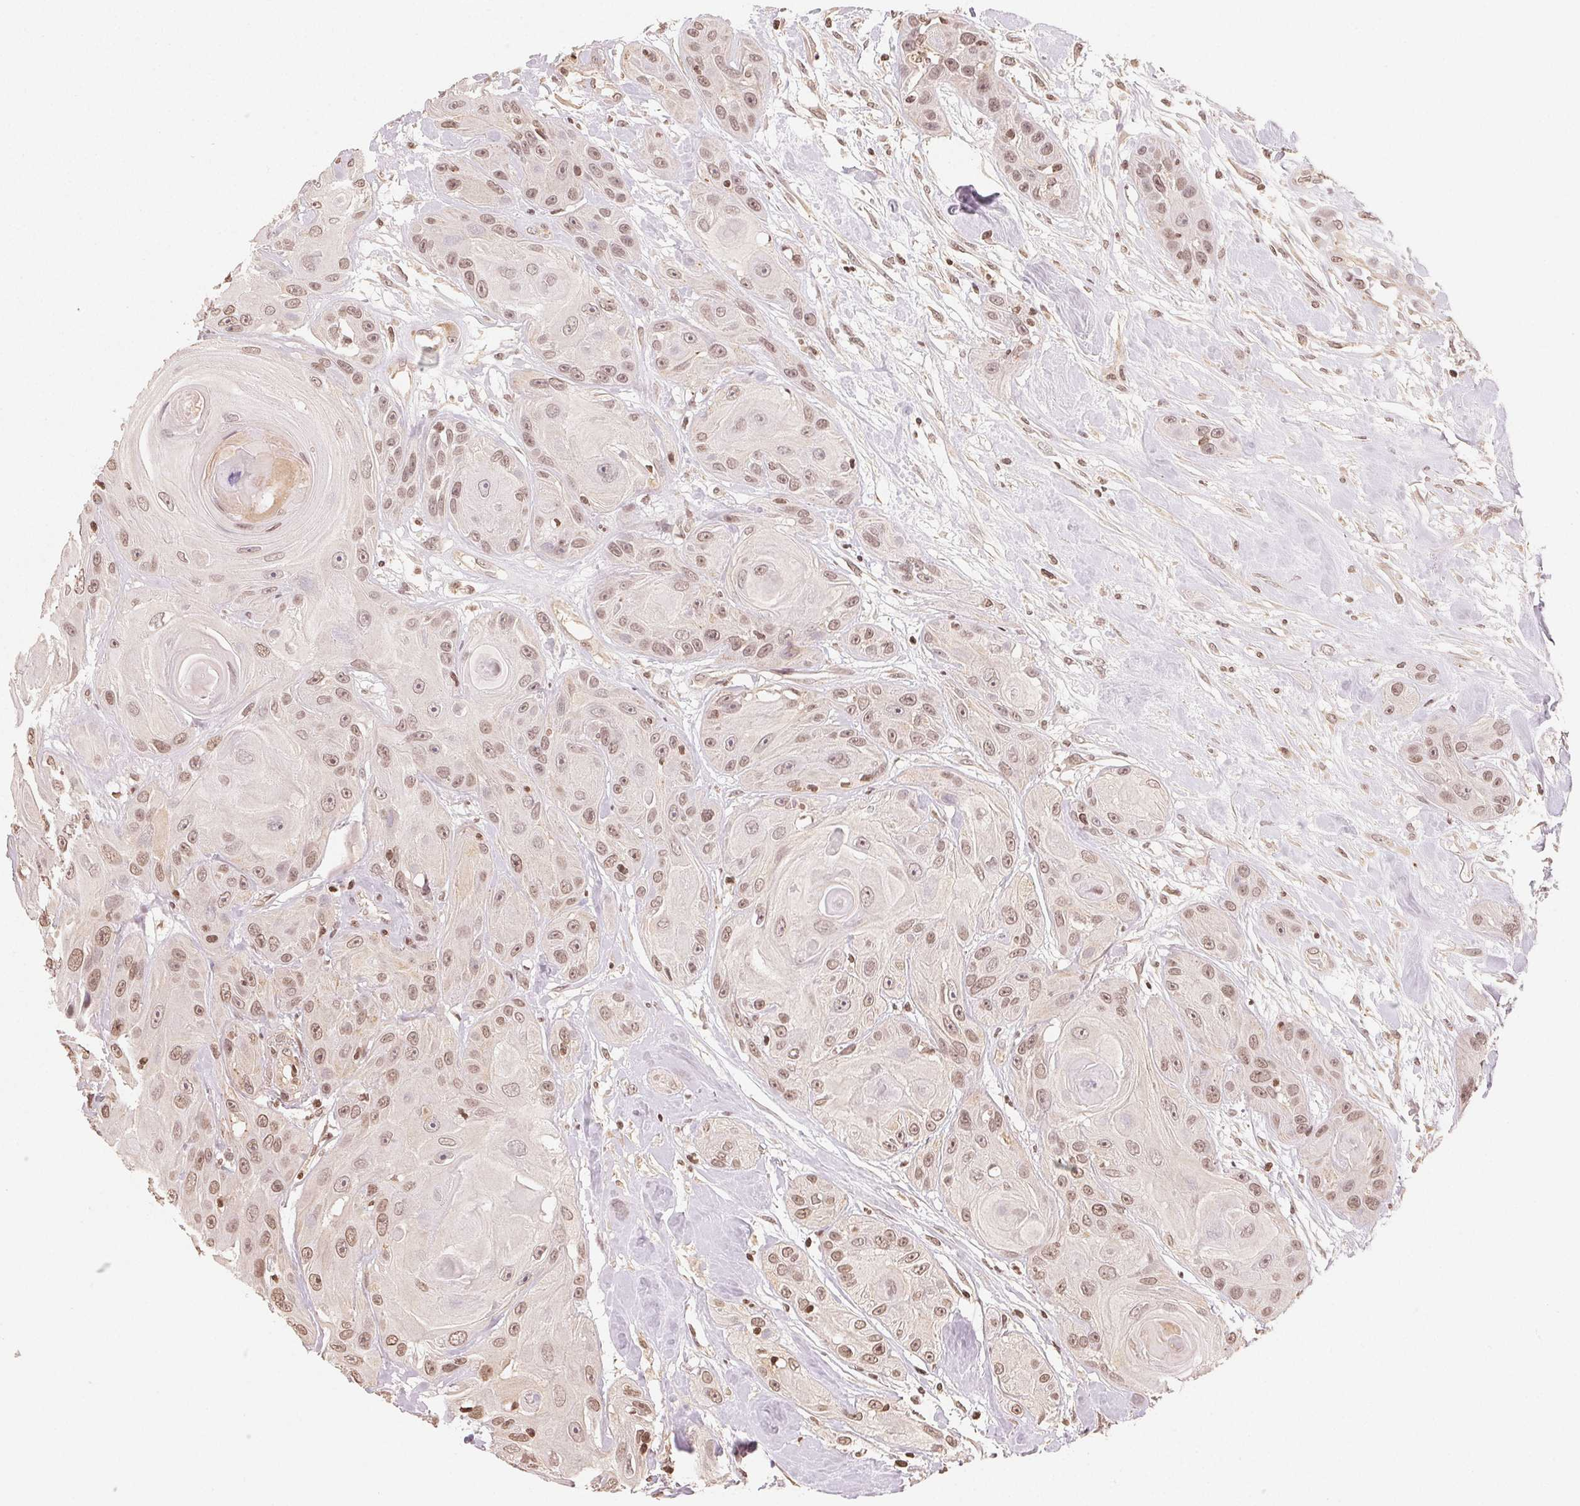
{"staining": {"intensity": "weak", "quantity": ">75%", "location": "nuclear"}, "tissue": "head and neck cancer", "cell_type": "Tumor cells", "image_type": "cancer", "snomed": [{"axis": "morphology", "description": "Squamous cell carcinoma, NOS"}, {"axis": "topography", "description": "Oral tissue"}, {"axis": "topography", "description": "Head-Neck"}], "caption": "A brown stain highlights weak nuclear expression of a protein in human head and neck cancer tumor cells.", "gene": "TBP", "patient": {"sex": "male", "age": 77}}